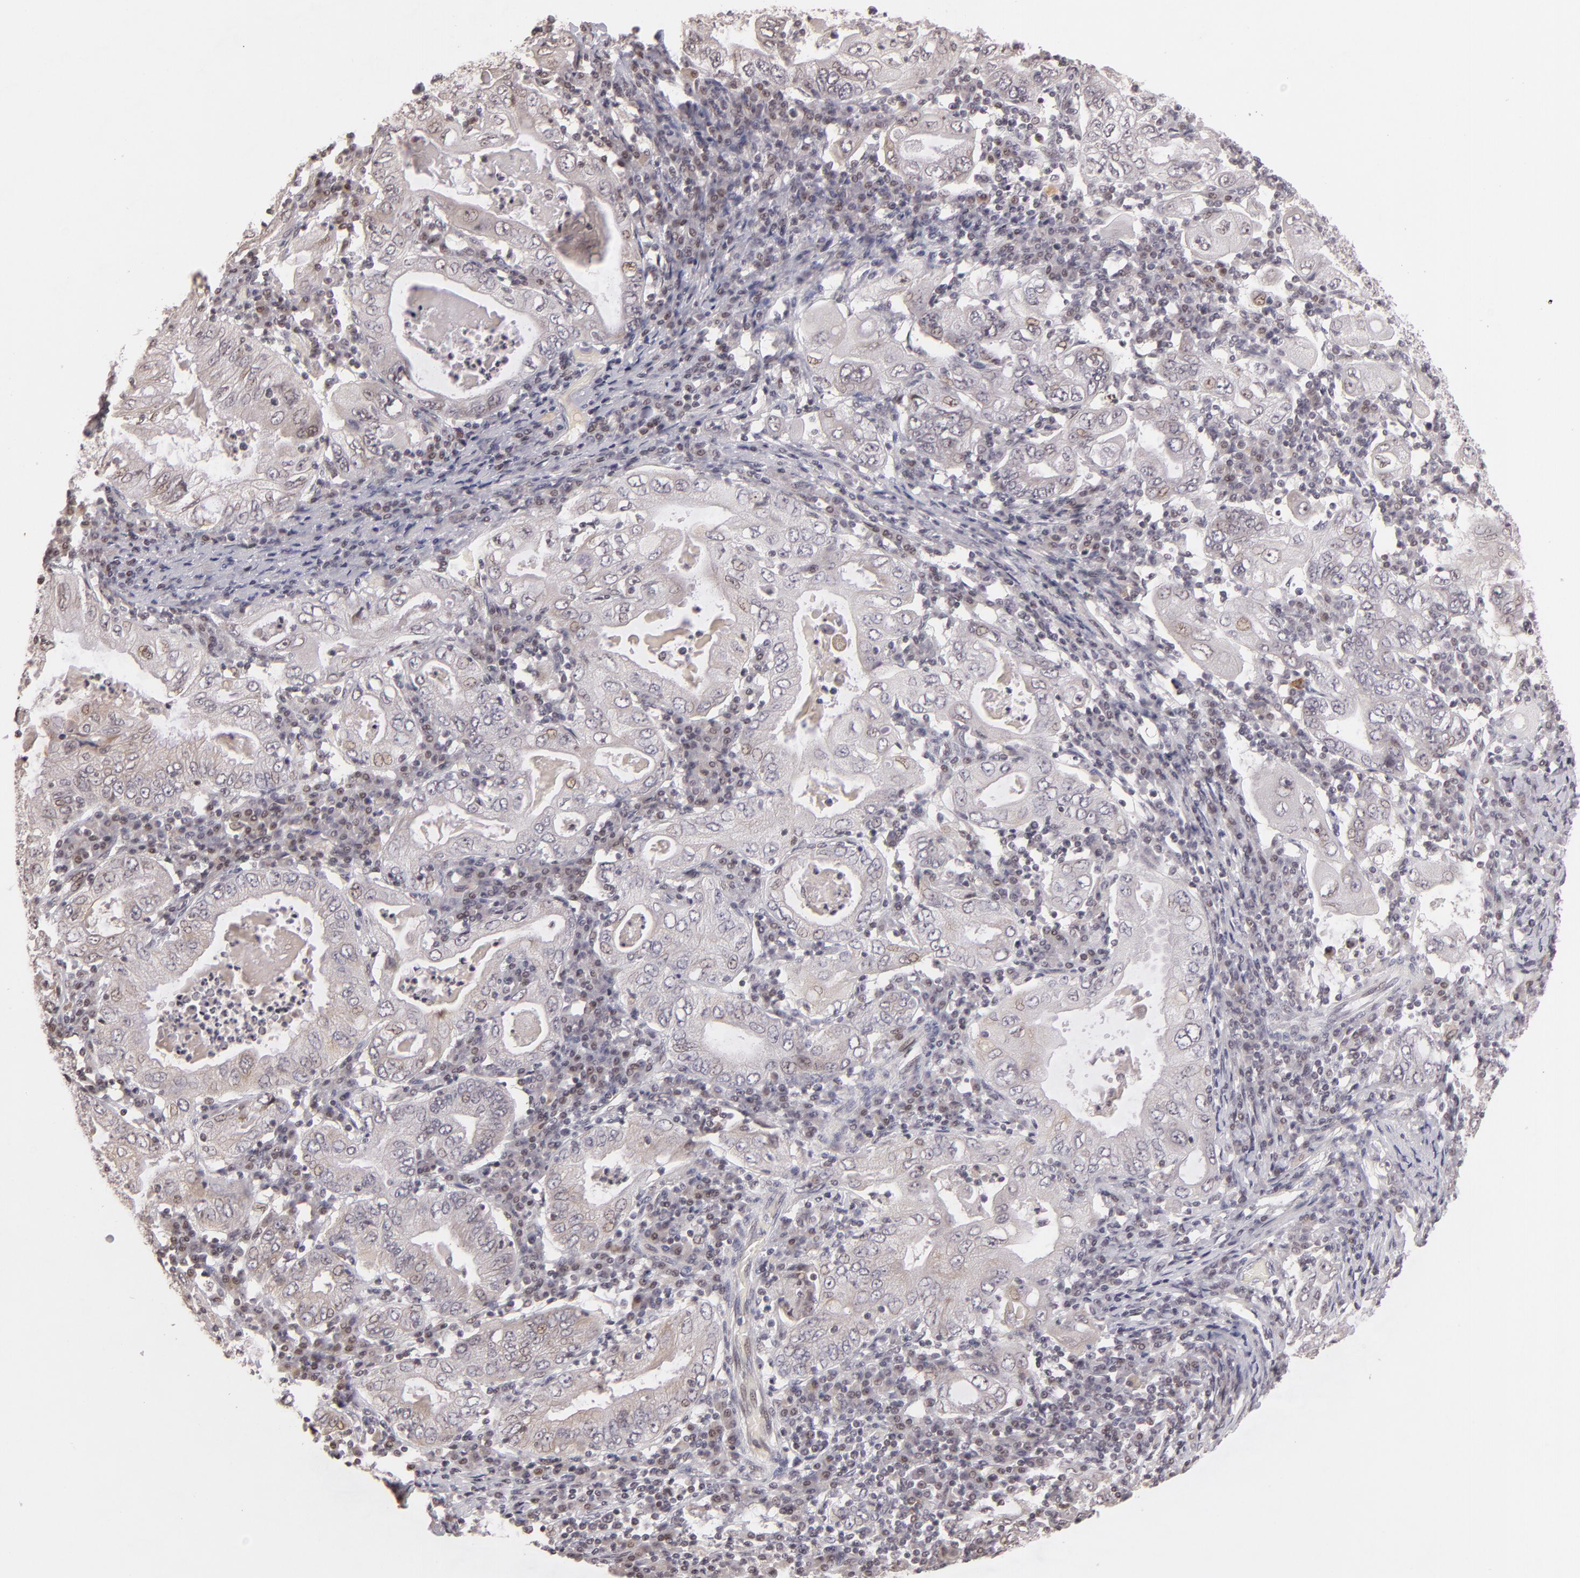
{"staining": {"intensity": "weak", "quantity": "<25%", "location": "nuclear"}, "tissue": "stomach cancer", "cell_type": "Tumor cells", "image_type": "cancer", "snomed": [{"axis": "morphology", "description": "Normal tissue, NOS"}, {"axis": "morphology", "description": "Adenocarcinoma, NOS"}, {"axis": "topography", "description": "Esophagus"}, {"axis": "topography", "description": "Stomach, upper"}, {"axis": "topography", "description": "Peripheral nerve tissue"}], "caption": "This is an immunohistochemistry micrograph of human stomach cancer. There is no expression in tumor cells.", "gene": "RARB", "patient": {"sex": "male", "age": 62}}